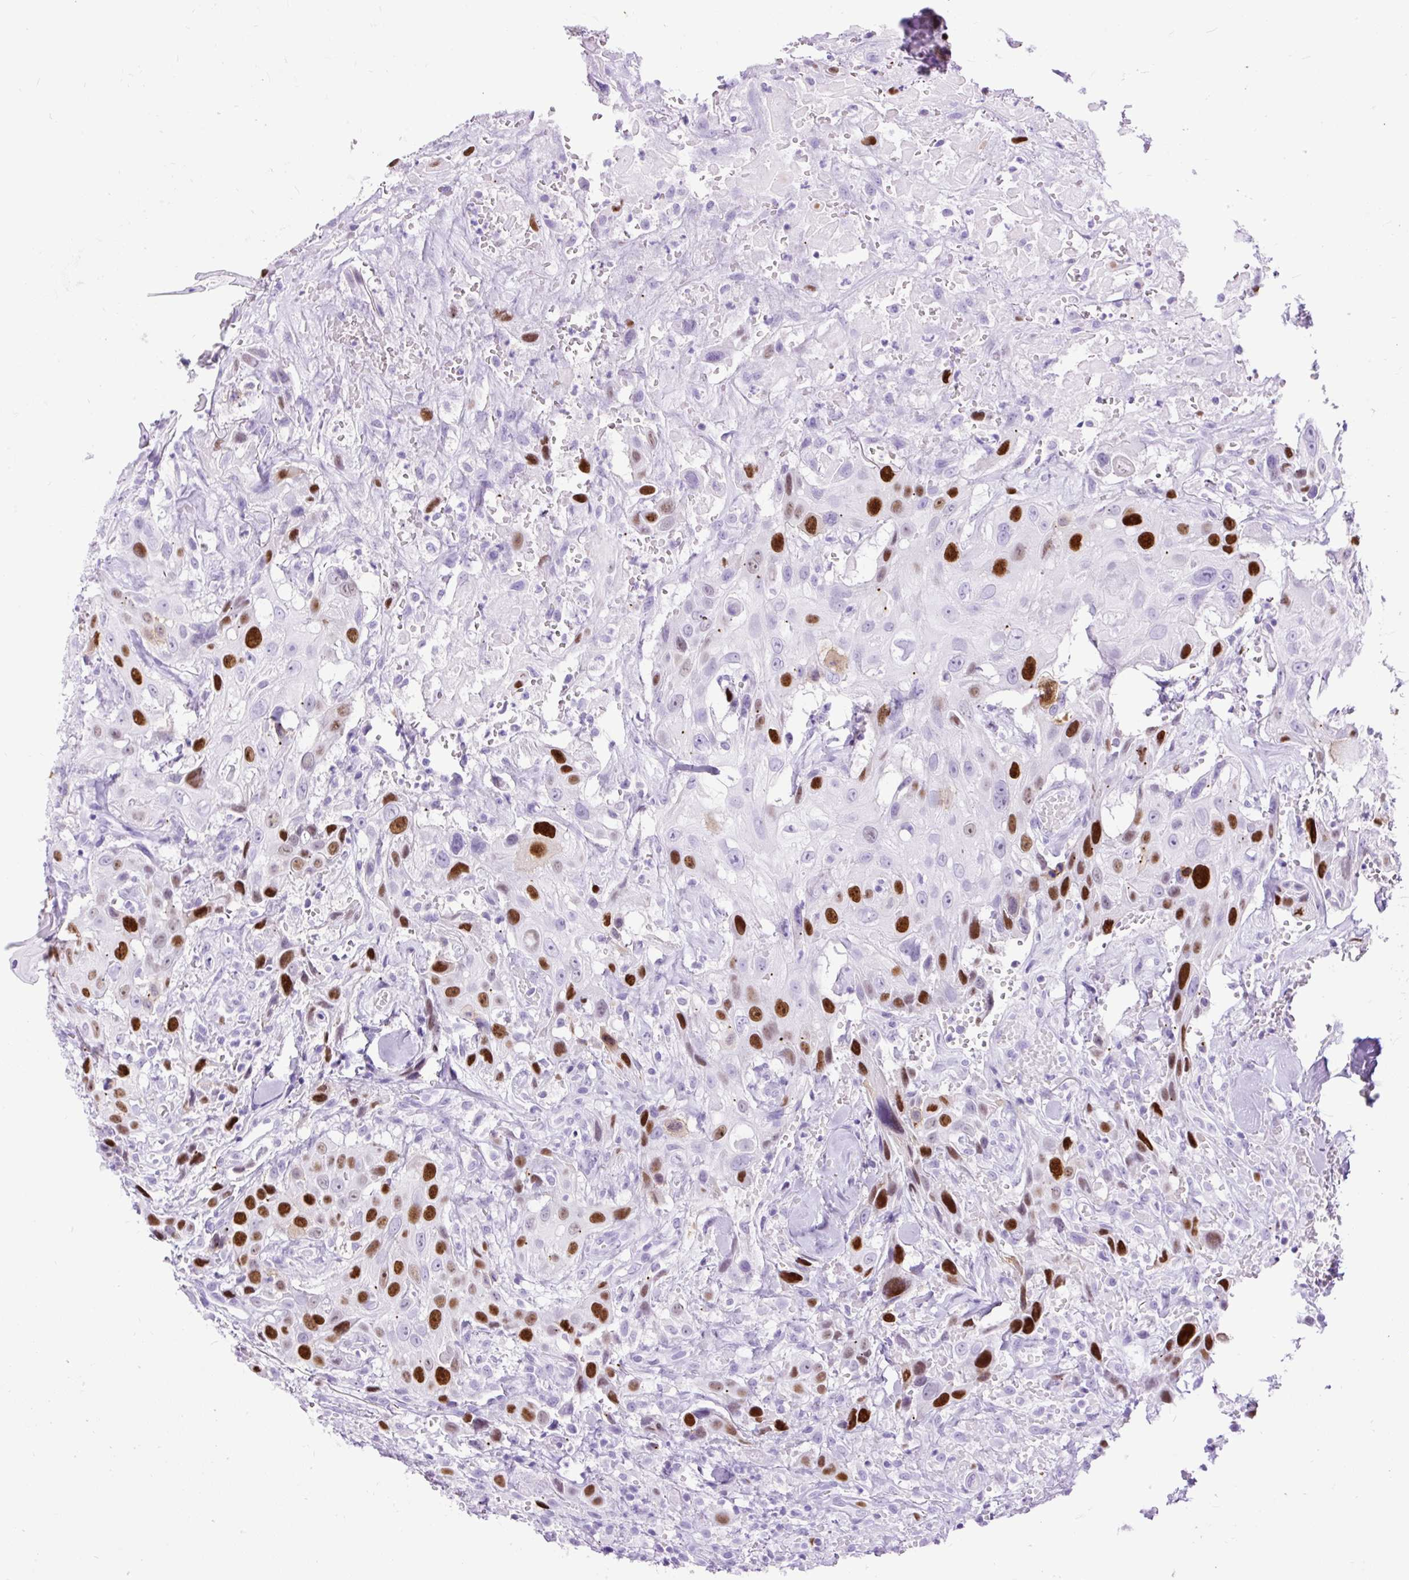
{"staining": {"intensity": "strong", "quantity": "25%-75%", "location": "nuclear"}, "tissue": "head and neck cancer", "cell_type": "Tumor cells", "image_type": "cancer", "snomed": [{"axis": "morphology", "description": "Squamous cell carcinoma, NOS"}, {"axis": "topography", "description": "Head-Neck"}], "caption": "IHC image of head and neck squamous cell carcinoma stained for a protein (brown), which demonstrates high levels of strong nuclear positivity in about 25%-75% of tumor cells.", "gene": "RACGAP1", "patient": {"sex": "male", "age": 81}}